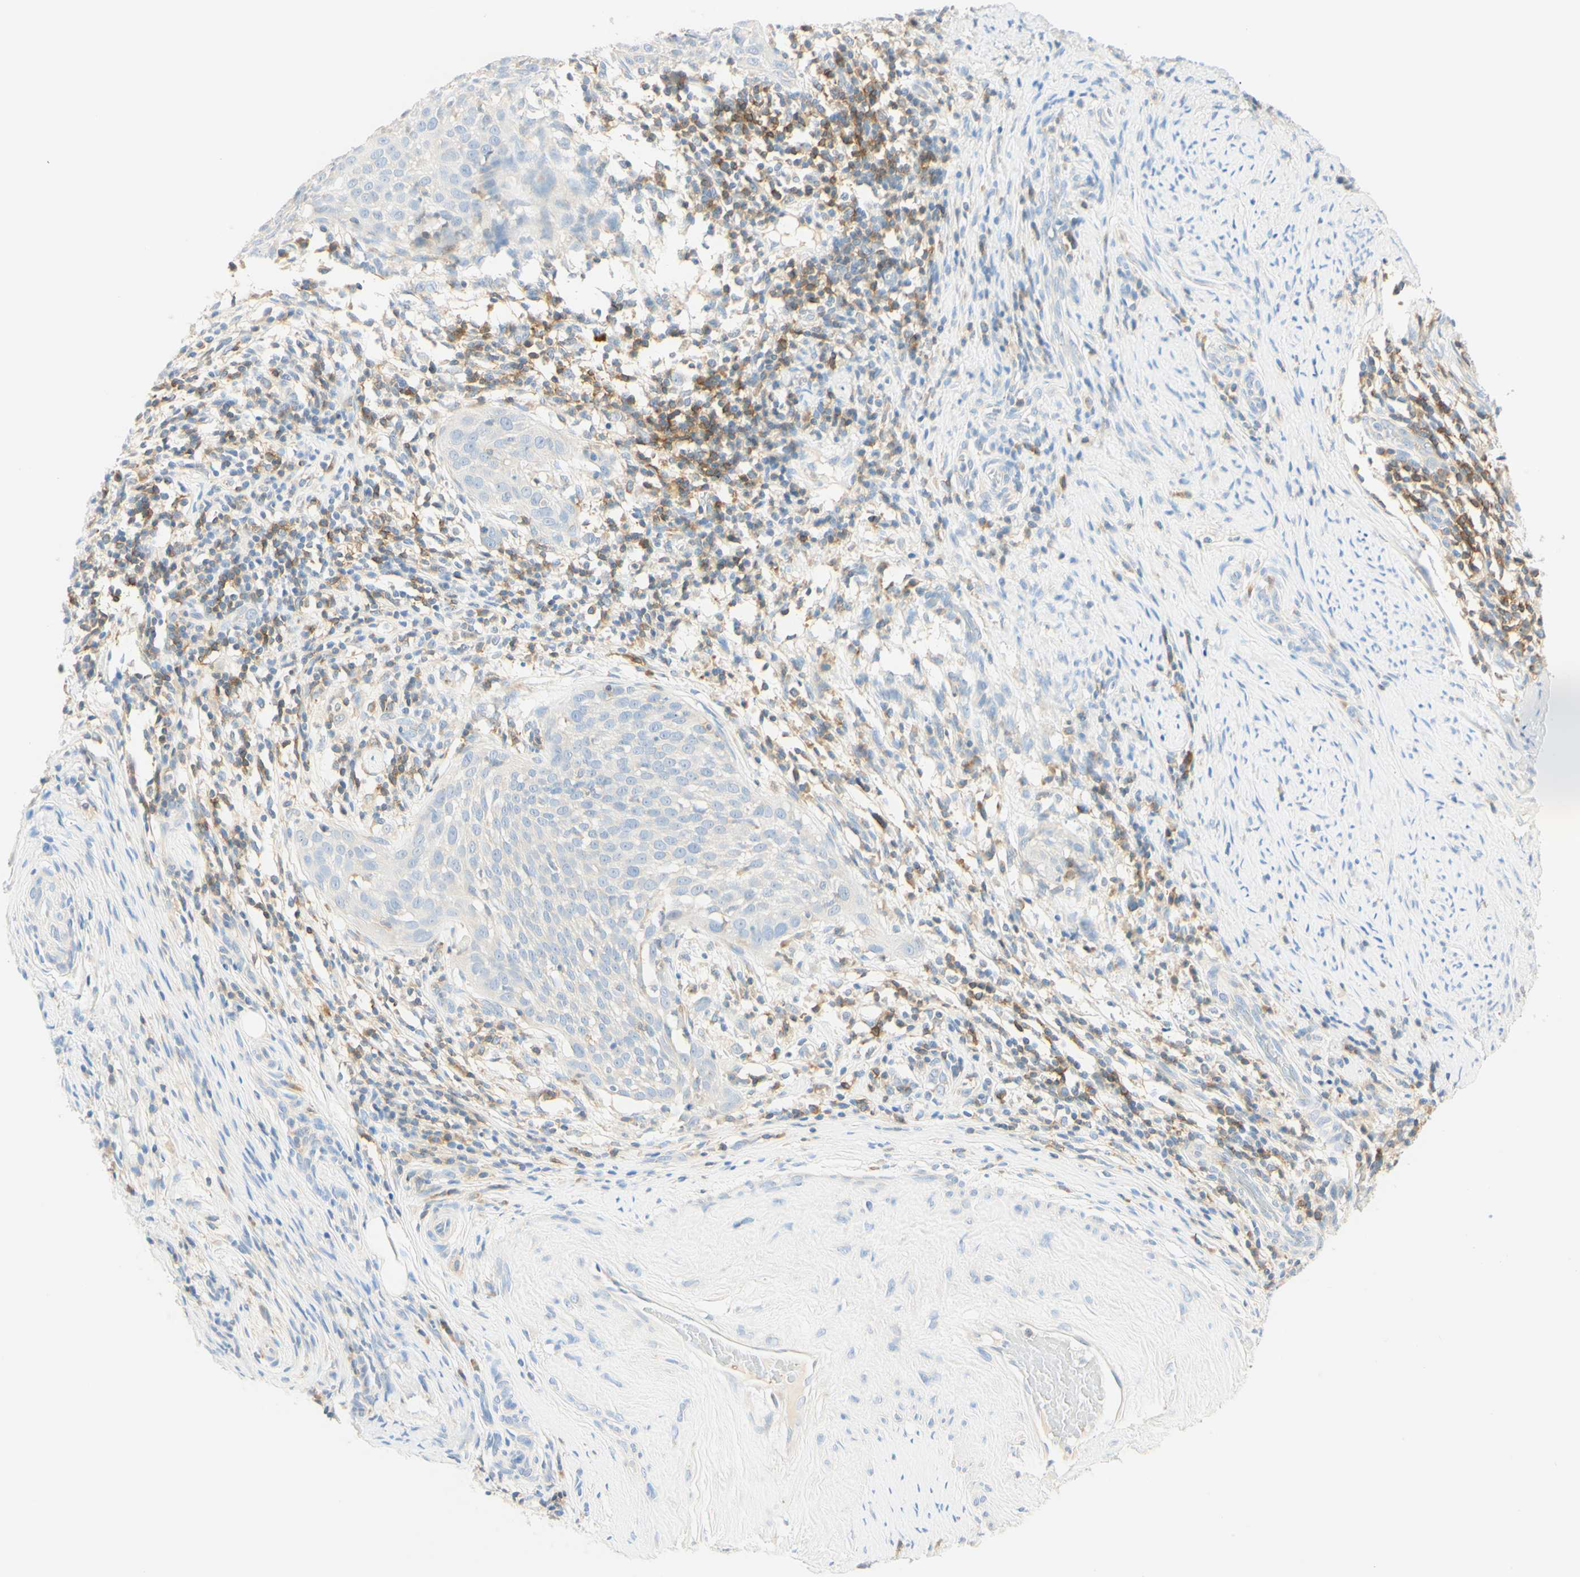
{"staining": {"intensity": "negative", "quantity": "none", "location": "none"}, "tissue": "cervical cancer", "cell_type": "Tumor cells", "image_type": "cancer", "snomed": [{"axis": "morphology", "description": "Squamous cell carcinoma, NOS"}, {"axis": "topography", "description": "Cervix"}], "caption": "This is an immunohistochemistry (IHC) image of human cervical cancer. There is no staining in tumor cells.", "gene": "LAT", "patient": {"sex": "female", "age": 51}}